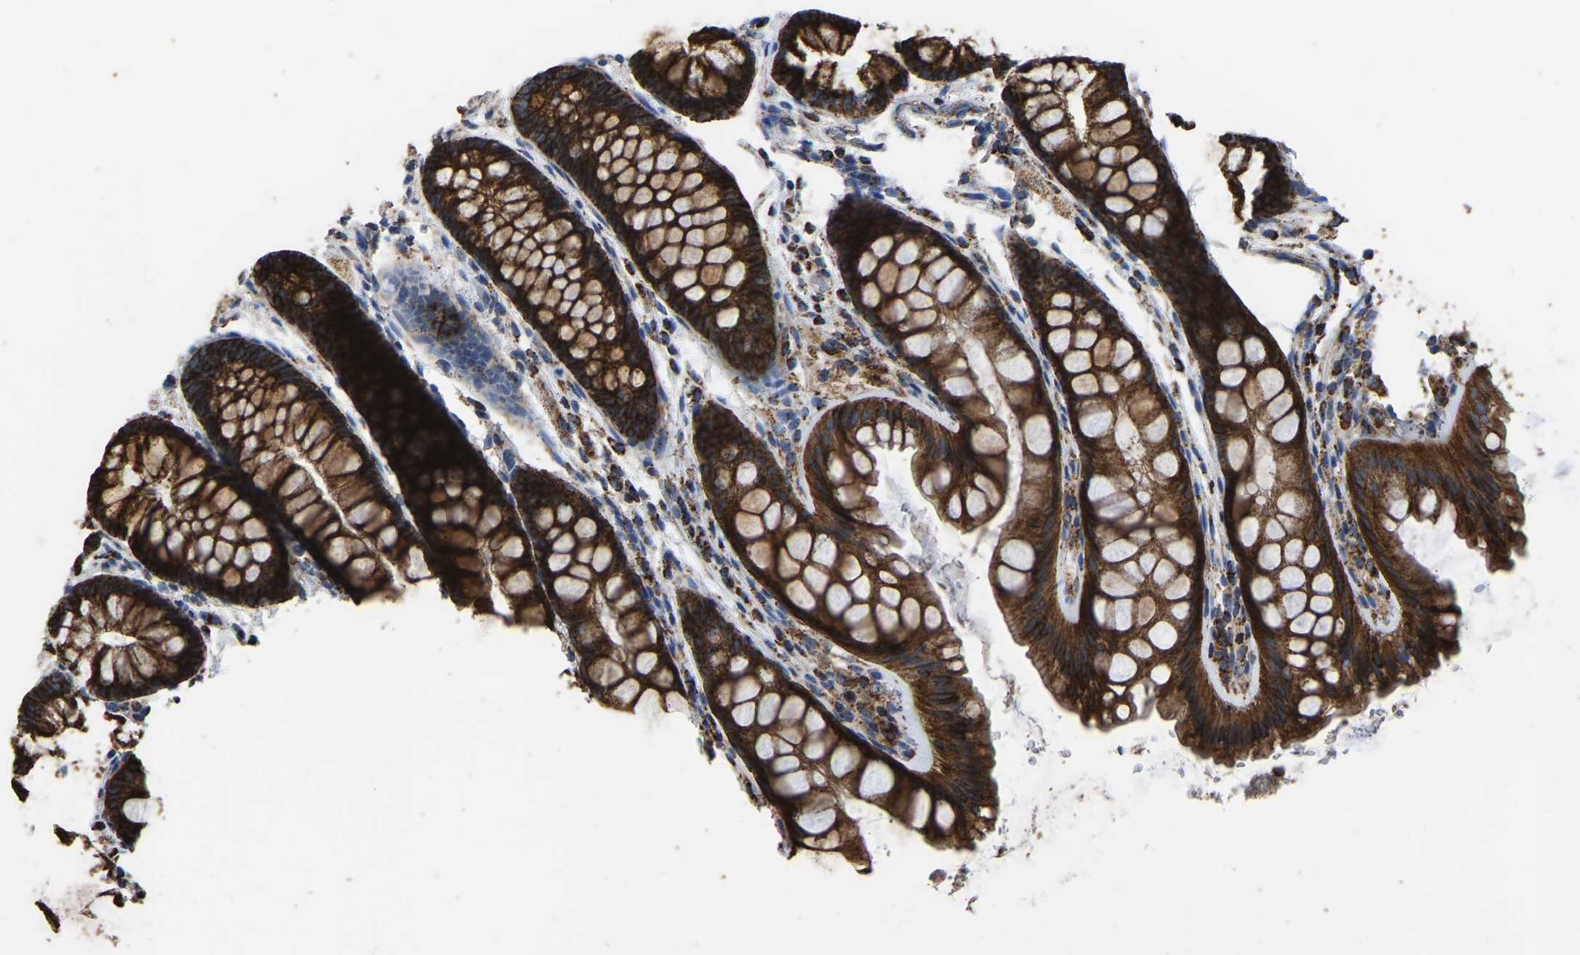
{"staining": {"intensity": "moderate", "quantity": ">75%", "location": "cytoplasmic/membranous"}, "tissue": "colon", "cell_type": "Endothelial cells", "image_type": "normal", "snomed": [{"axis": "morphology", "description": "Normal tissue, NOS"}, {"axis": "topography", "description": "Colon"}], "caption": "DAB (3,3'-diaminobenzidine) immunohistochemical staining of unremarkable colon exhibits moderate cytoplasmic/membranous protein expression in about >75% of endothelial cells.", "gene": "ETFA", "patient": {"sex": "female", "age": 56}}